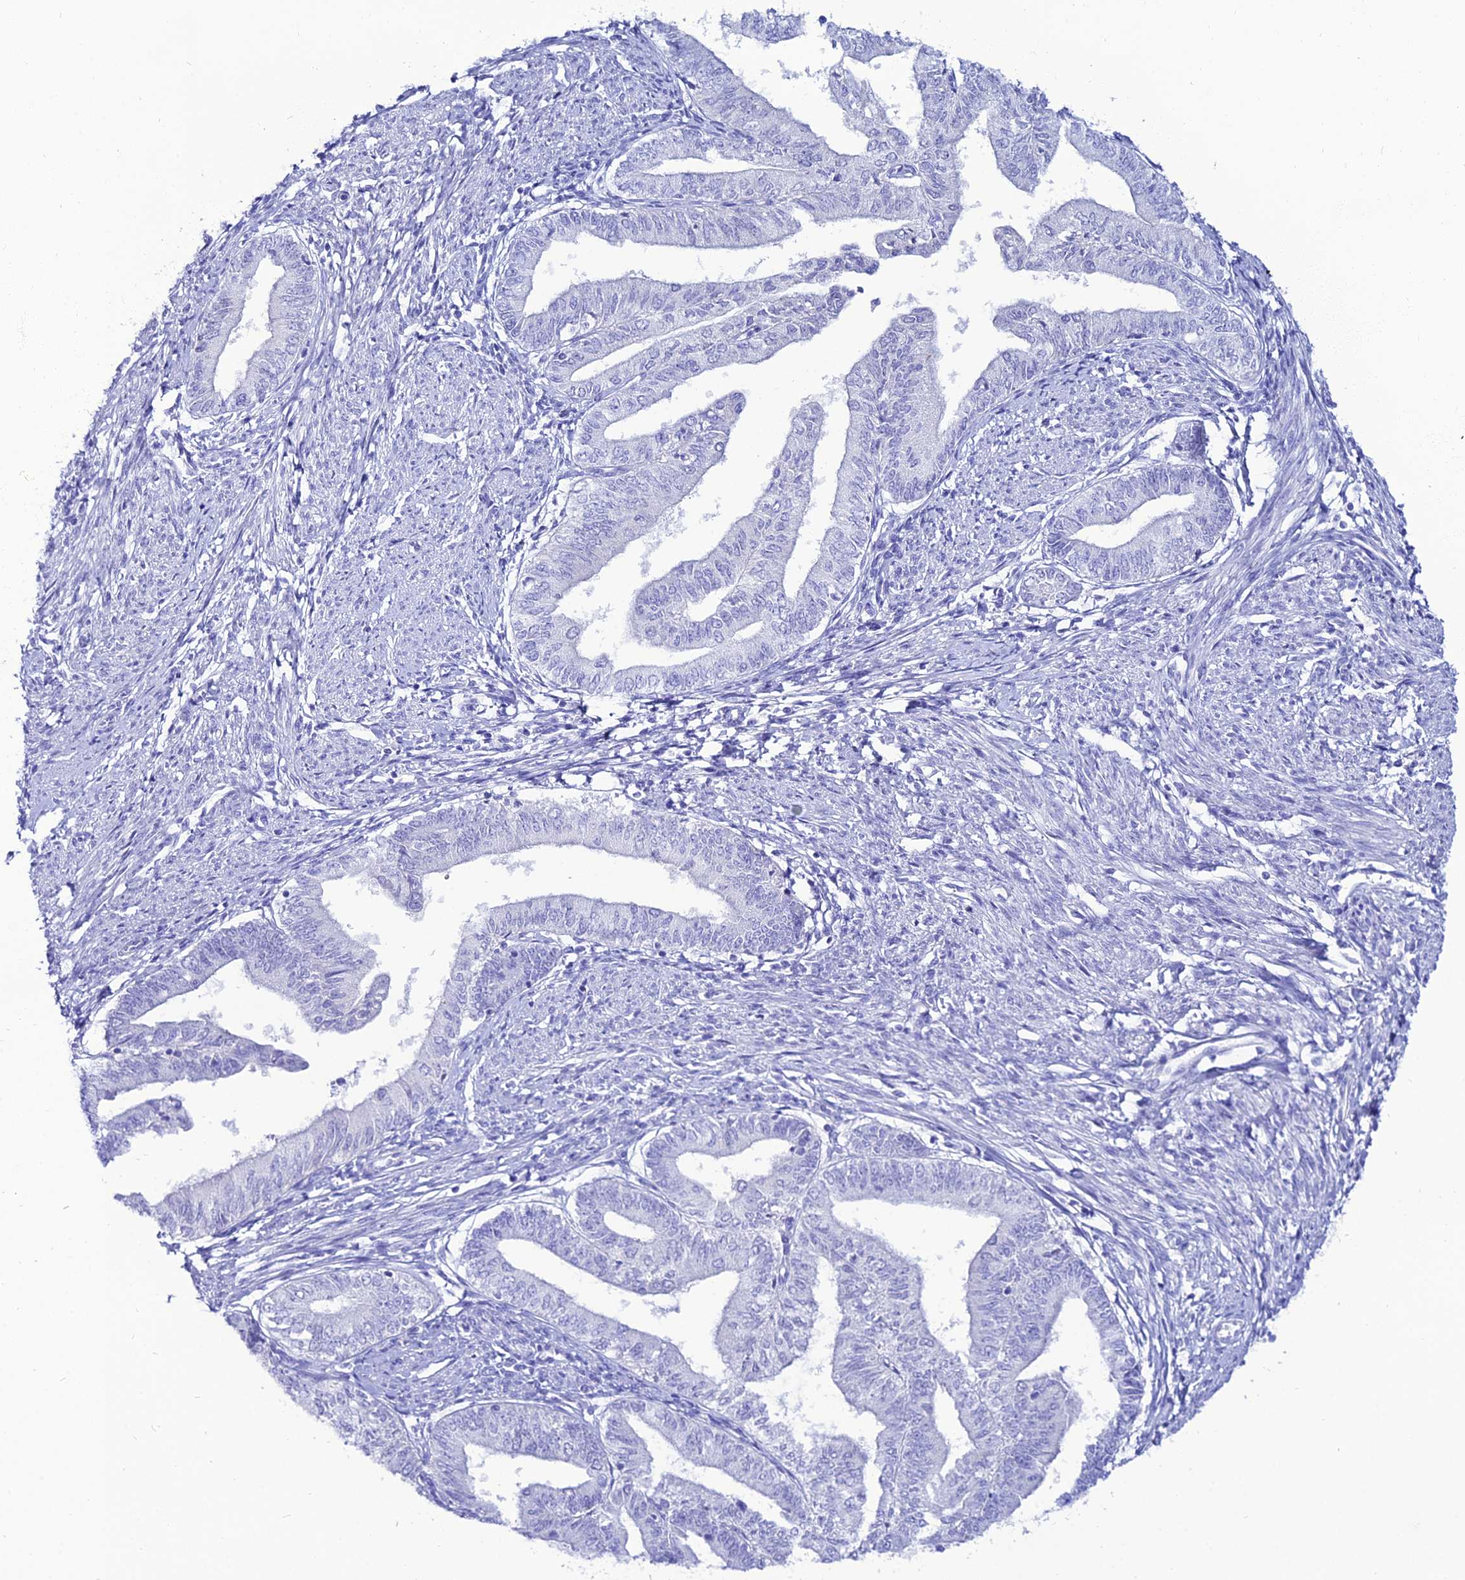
{"staining": {"intensity": "negative", "quantity": "none", "location": "none"}, "tissue": "endometrial cancer", "cell_type": "Tumor cells", "image_type": "cancer", "snomed": [{"axis": "morphology", "description": "Adenocarcinoma, NOS"}, {"axis": "topography", "description": "Endometrium"}], "caption": "This is a photomicrograph of immunohistochemistry staining of adenocarcinoma (endometrial), which shows no expression in tumor cells.", "gene": "OR4D5", "patient": {"sex": "female", "age": 66}}